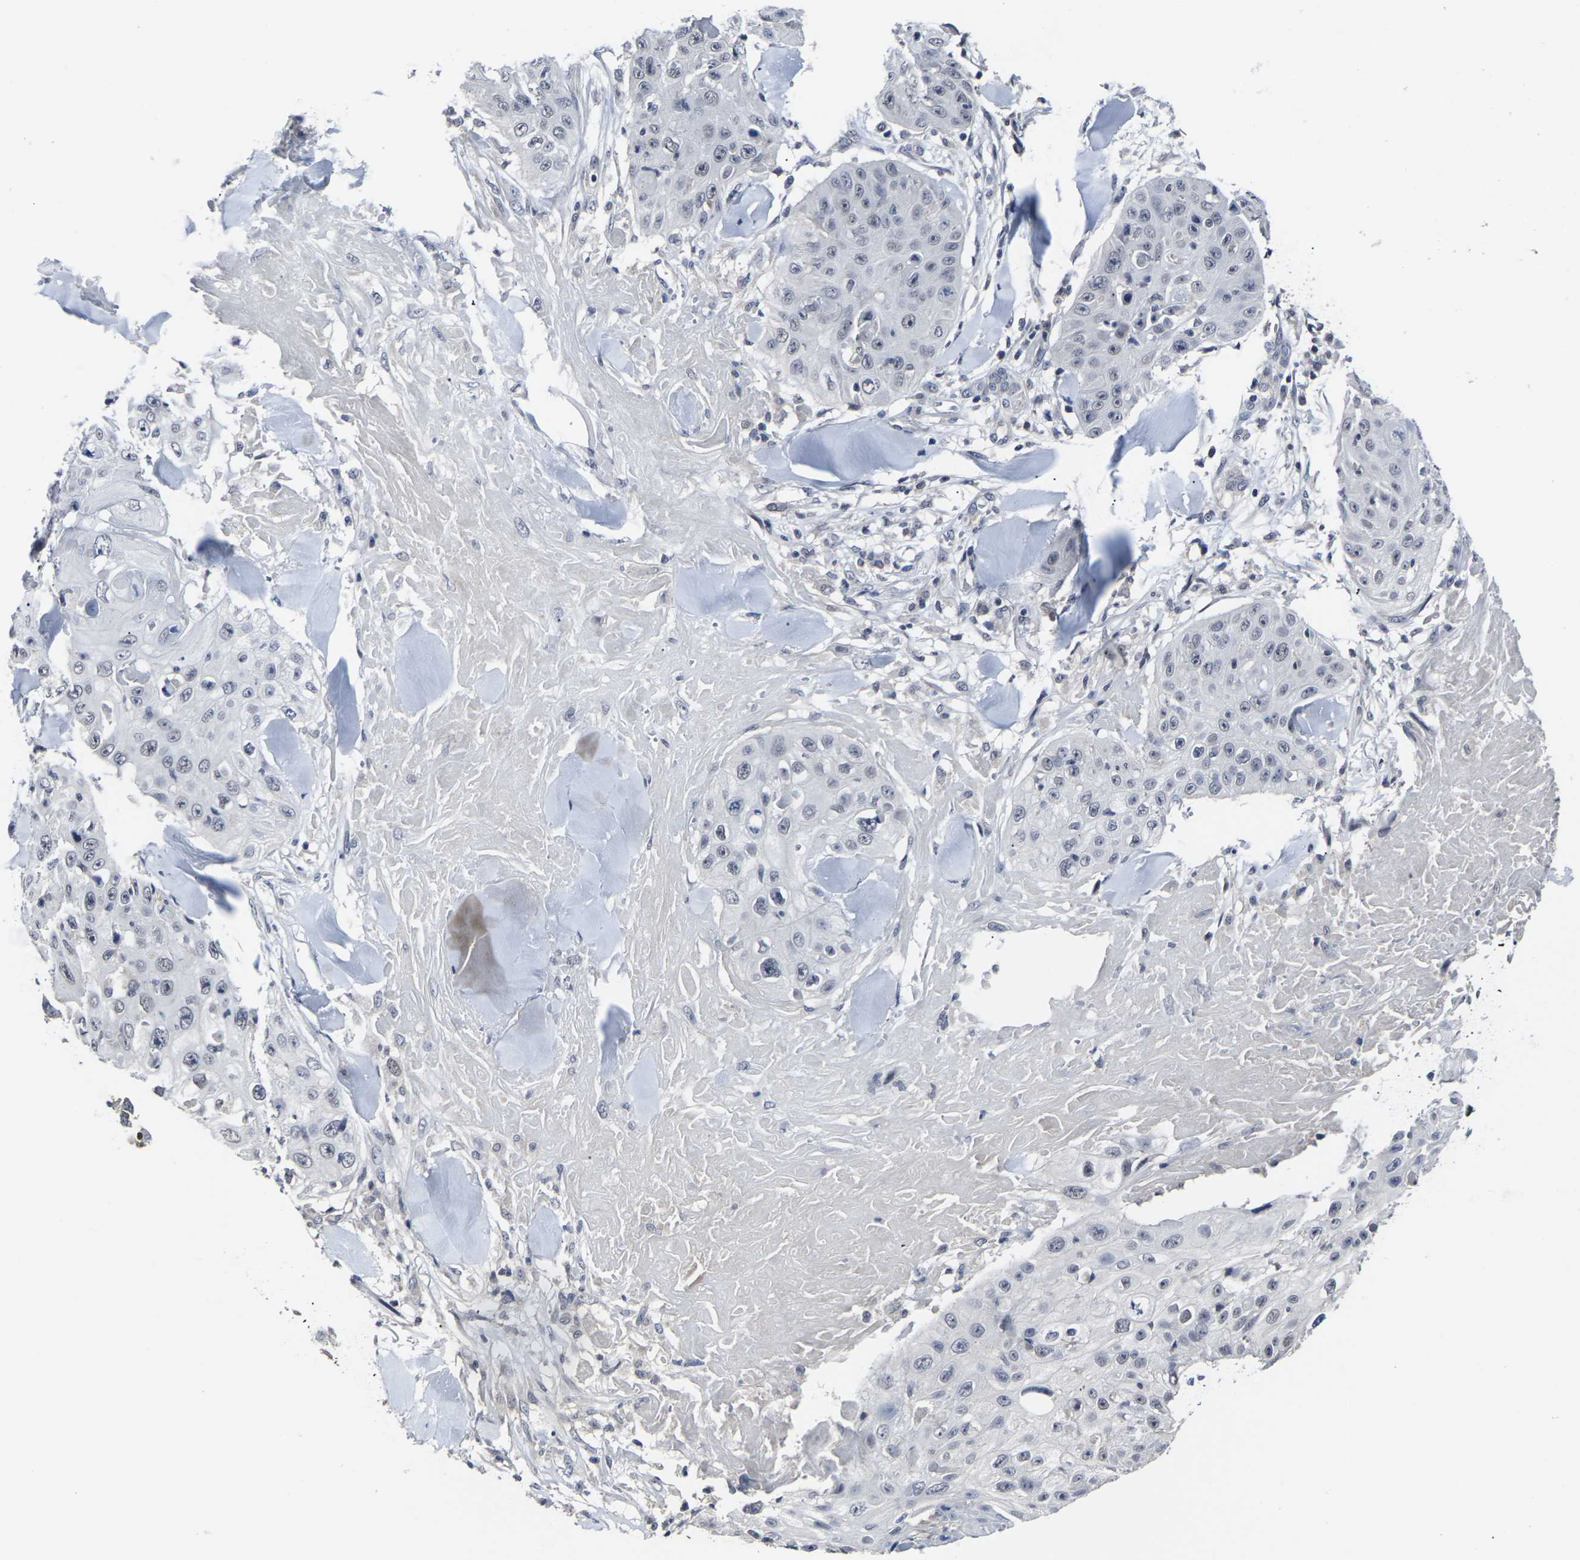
{"staining": {"intensity": "negative", "quantity": "none", "location": "none"}, "tissue": "skin cancer", "cell_type": "Tumor cells", "image_type": "cancer", "snomed": [{"axis": "morphology", "description": "Squamous cell carcinoma, NOS"}, {"axis": "topography", "description": "Skin"}], "caption": "Skin cancer (squamous cell carcinoma) was stained to show a protein in brown. There is no significant positivity in tumor cells.", "gene": "MSANTD4", "patient": {"sex": "male", "age": 86}}